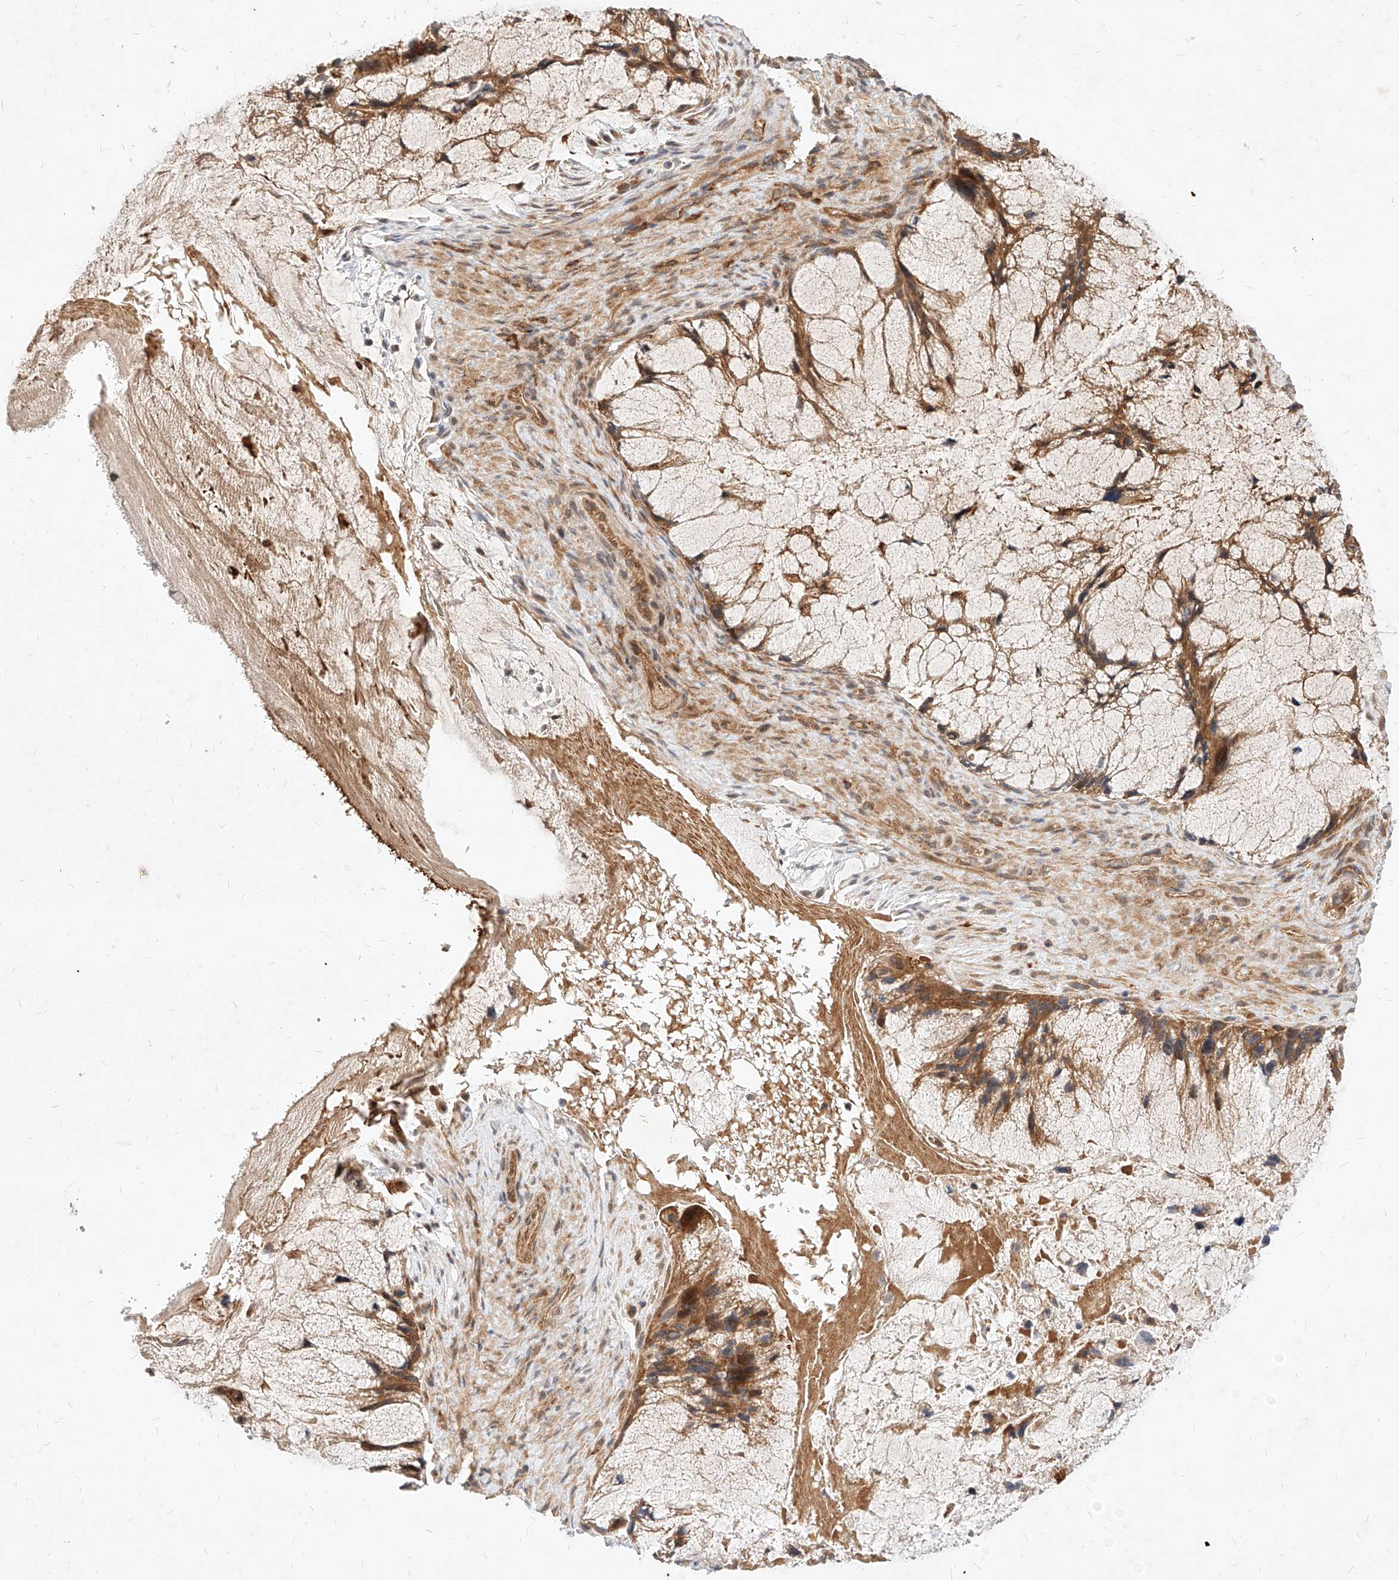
{"staining": {"intensity": "moderate", "quantity": ">75%", "location": "cytoplasmic/membranous"}, "tissue": "ovarian cancer", "cell_type": "Tumor cells", "image_type": "cancer", "snomed": [{"axis": "morphology", "description": "Cystadenocarcinoma, mucinous, NOS"}, {"axis": "topography", "description": "Ovary"}], "caption": "Human ovarian mucinous cystadenocarcinoma stained for a protein (brown) shows moderate cytoplasmic/membranous positive expression in about >75% of tumor cells.", "gene": "NFAM1", "patient": {"sex": "female", "age": 37}}